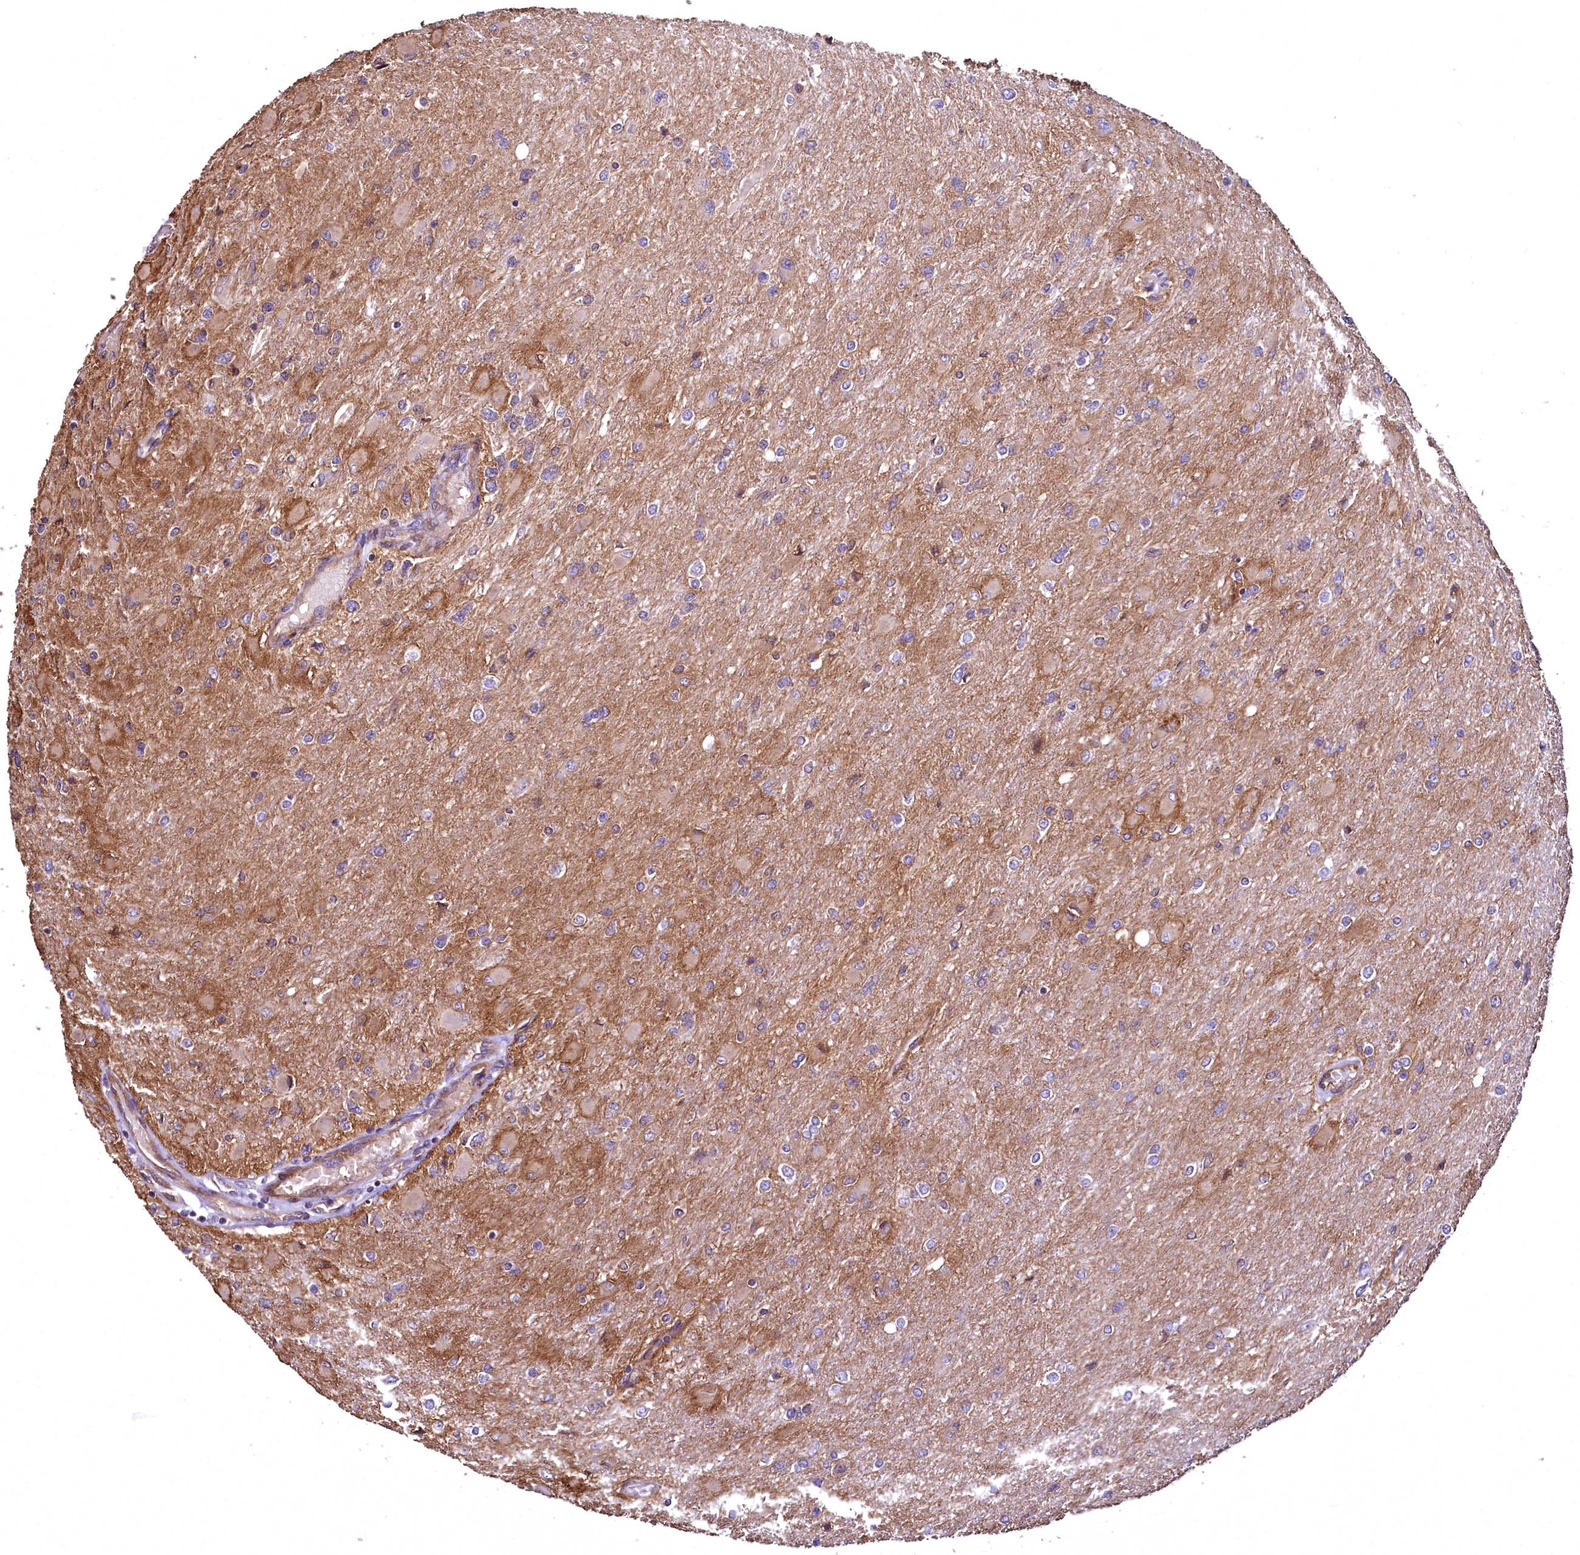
{"staining": {"intensity": "moderate", "quantity": "<25%", "location": "cytoplasmic/membranous"}, "tissue": "glioma", "cell_type": "Tumor cells", "image_type": "cancer", "snomed": [{"axis": "morphology", "description": "Glioma, malignant, High grade"}, {"axis": "topography", "description": "Cerebral cortex"}], "caption": "The image displays staining of glioma, revealing moderate cytoplasmic/membranous protein expression (brown color) within tumor cells.", "gene": "TBCEL", "patient": {"sex": "female", "age": 36}}